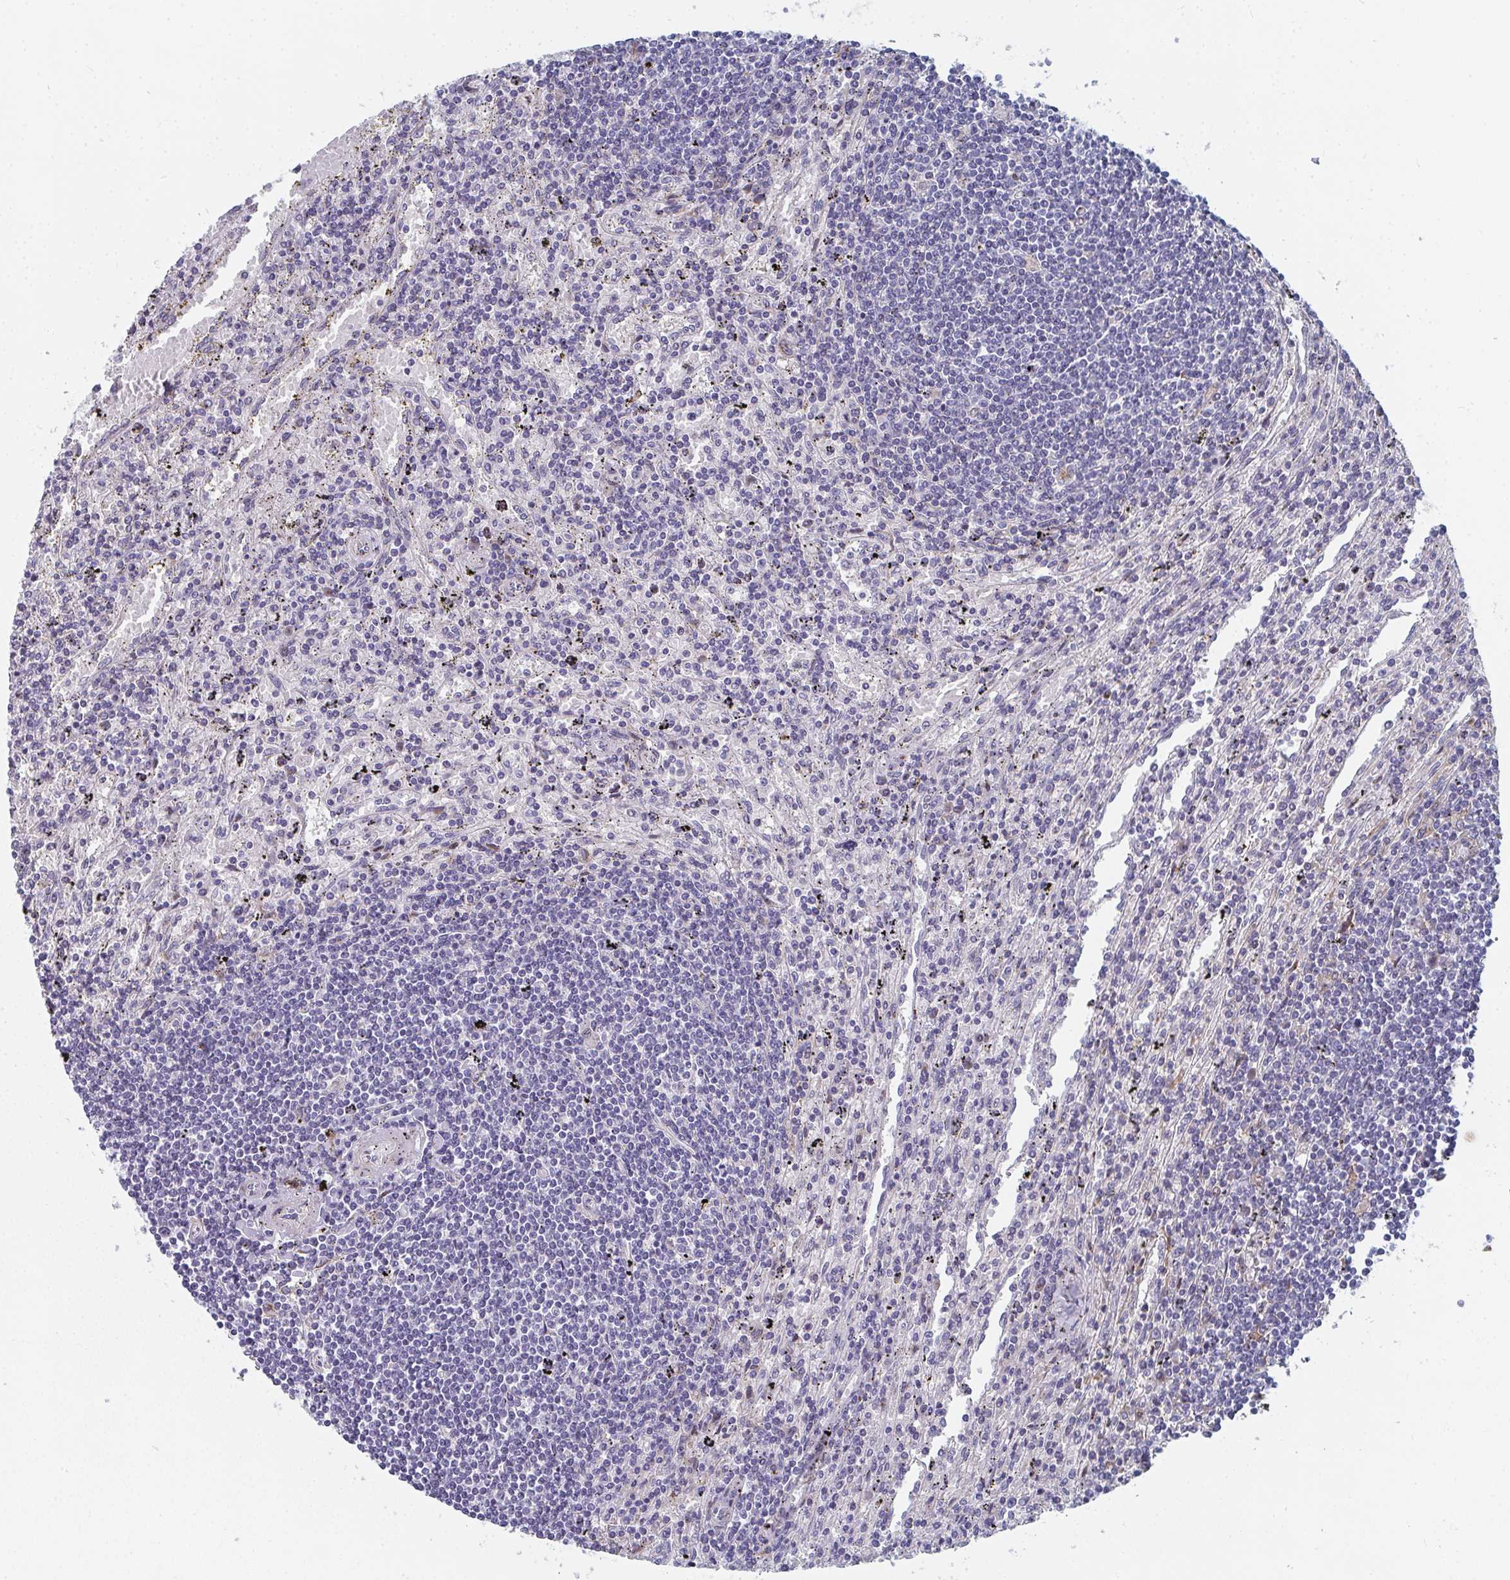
{"staining": {"intensity": "negative", "quantity": "none", "location": "none"}, "tissue": "lymphoma", "cell_type": "Tumor cells", "image_type": "cancer", "snomed": [{"axis": "morphology", "description": "Malignant lymphoma, non-Hodgkin's type, Low grade"}, {"axis": "topography", "description": "Spleen"}], "caption": "A micrograph of human malignant lymphoma, non-Hodgkin's type (low-grade) is negative for staining in tumor cells.", "gene": "PSMG1", "patient": {"sex": "male", "age": 76}}